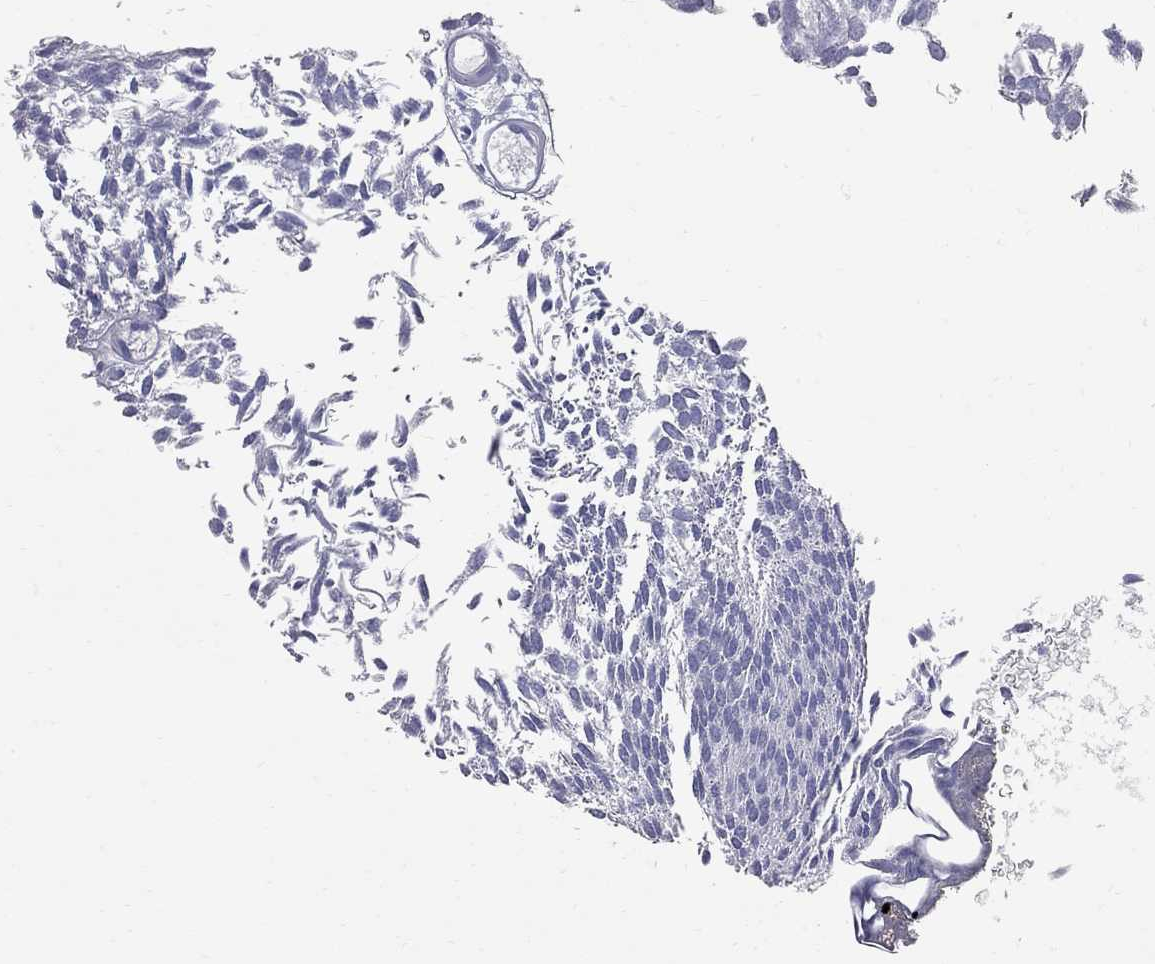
{"staining": {"intensity": "negative", "quantity": "none", "location": "none"}, "tissue": "urothelial cancer", "cell_type": "Tumor cells", "image_type": "cancer", "snomed": [{"axis": "morphology", "description": "Urothelial carcinoma, Low grade"}, {"axis": "topography", "description": "Urinary bladder"}], "caption": "Human urothelial carcinoma (low-grade) stained for a protein using immunohistochemistry displays no positivity in tumor cells.", "gene": "BPIFB1", "patient": {"sex": "male", "age": 63}}